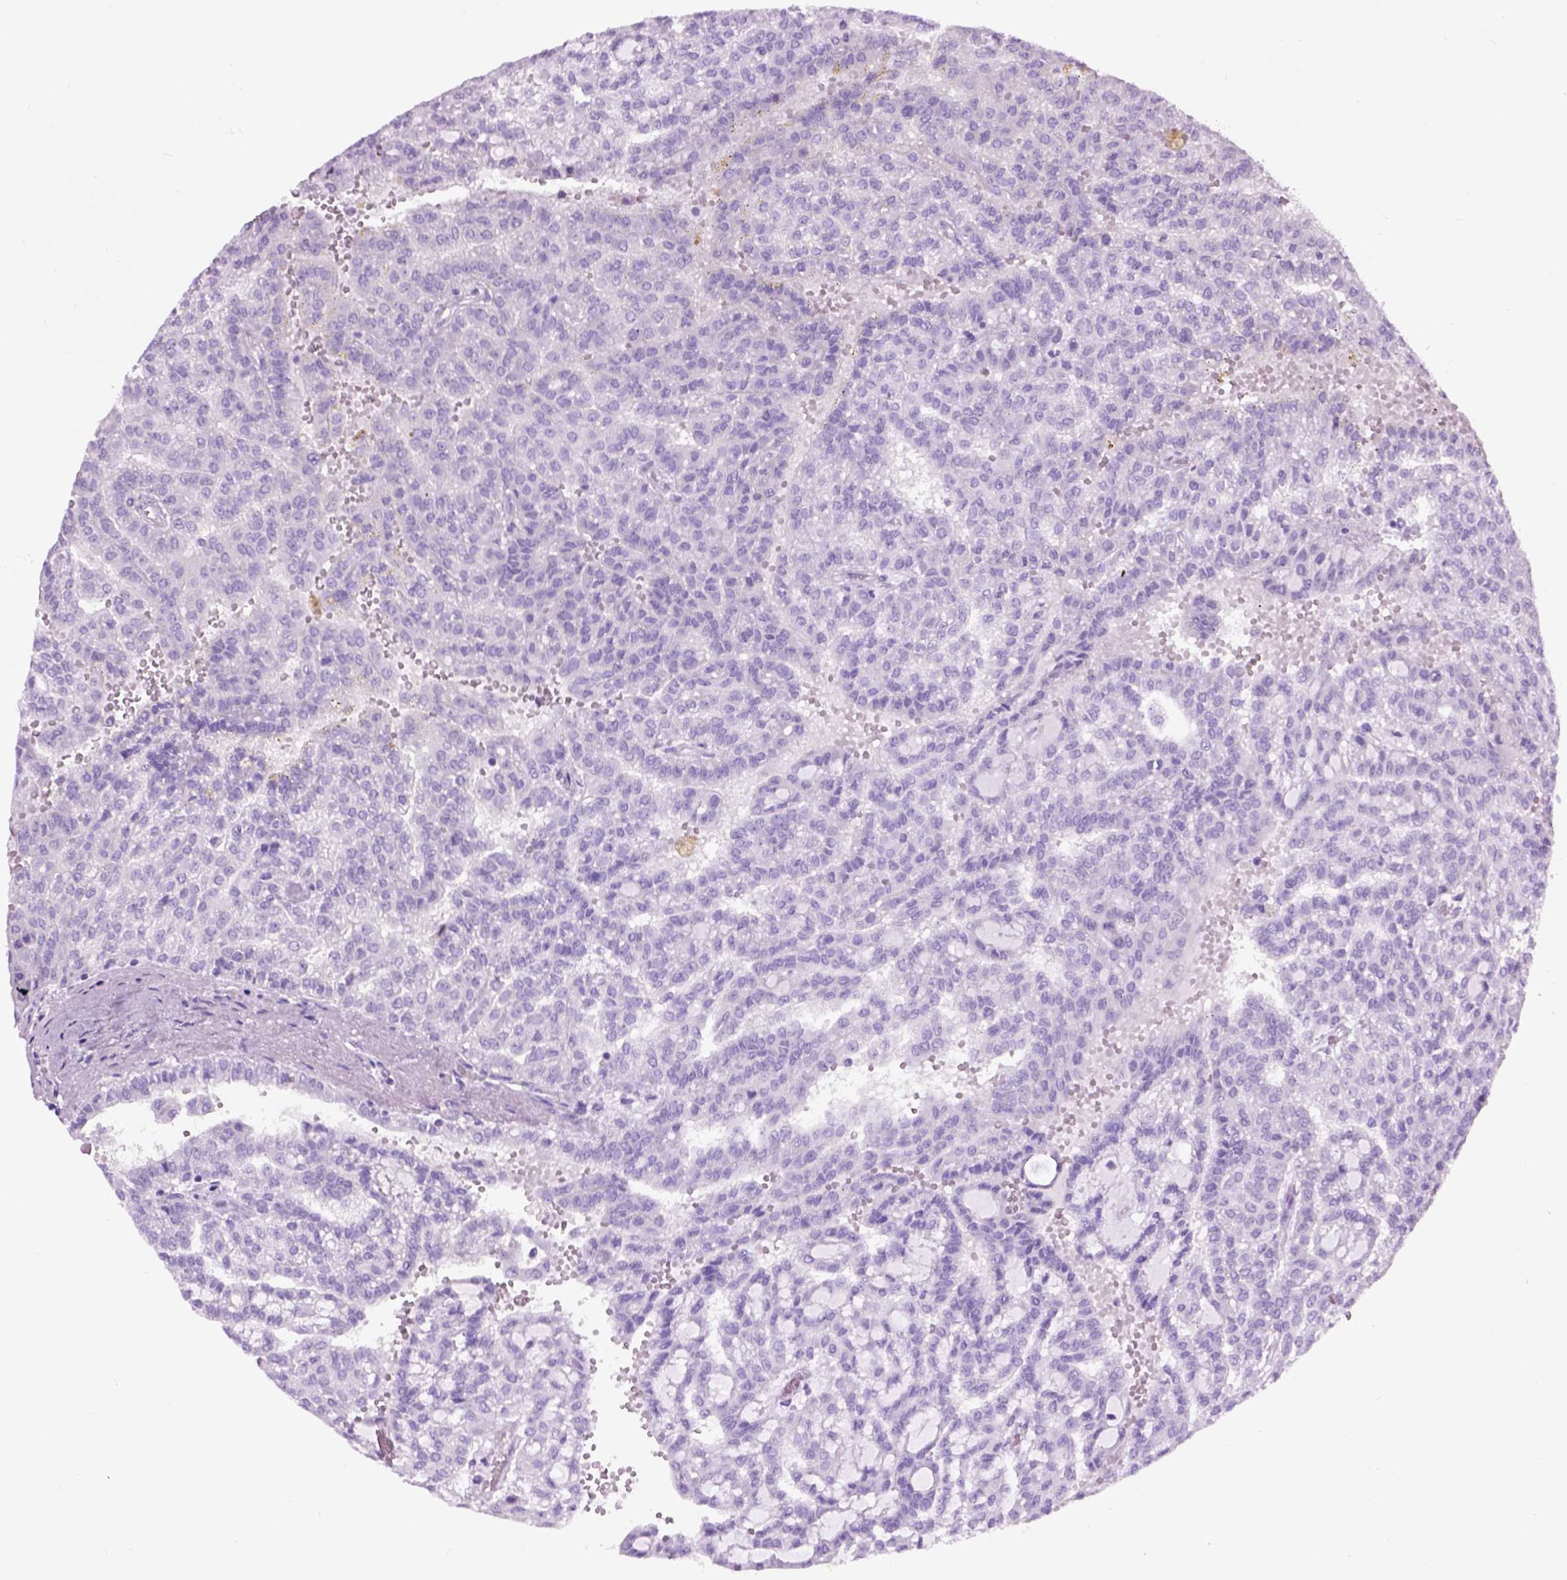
{"staining": {"intensity": "negative", "quantity": "none", "location": "none"}, "tissue": "renal cancer", "cell_type": "Tumor cells", "image_type": "cancer", "snomed": [{"axis": "morphology", "description": "Adenocarcinoma, NOS"}, {"axis": "topography", "description": "Kidney"}], "caption": "The micrograph exhibits no staining of tumor cells in adenocarcinoma (renal). The staining is performed using DAB brown chromogen with nuclei counter-stained in using hematoxylin.", "gene": "GABRB2", "patient": {"sex": "male", "age": 63}}